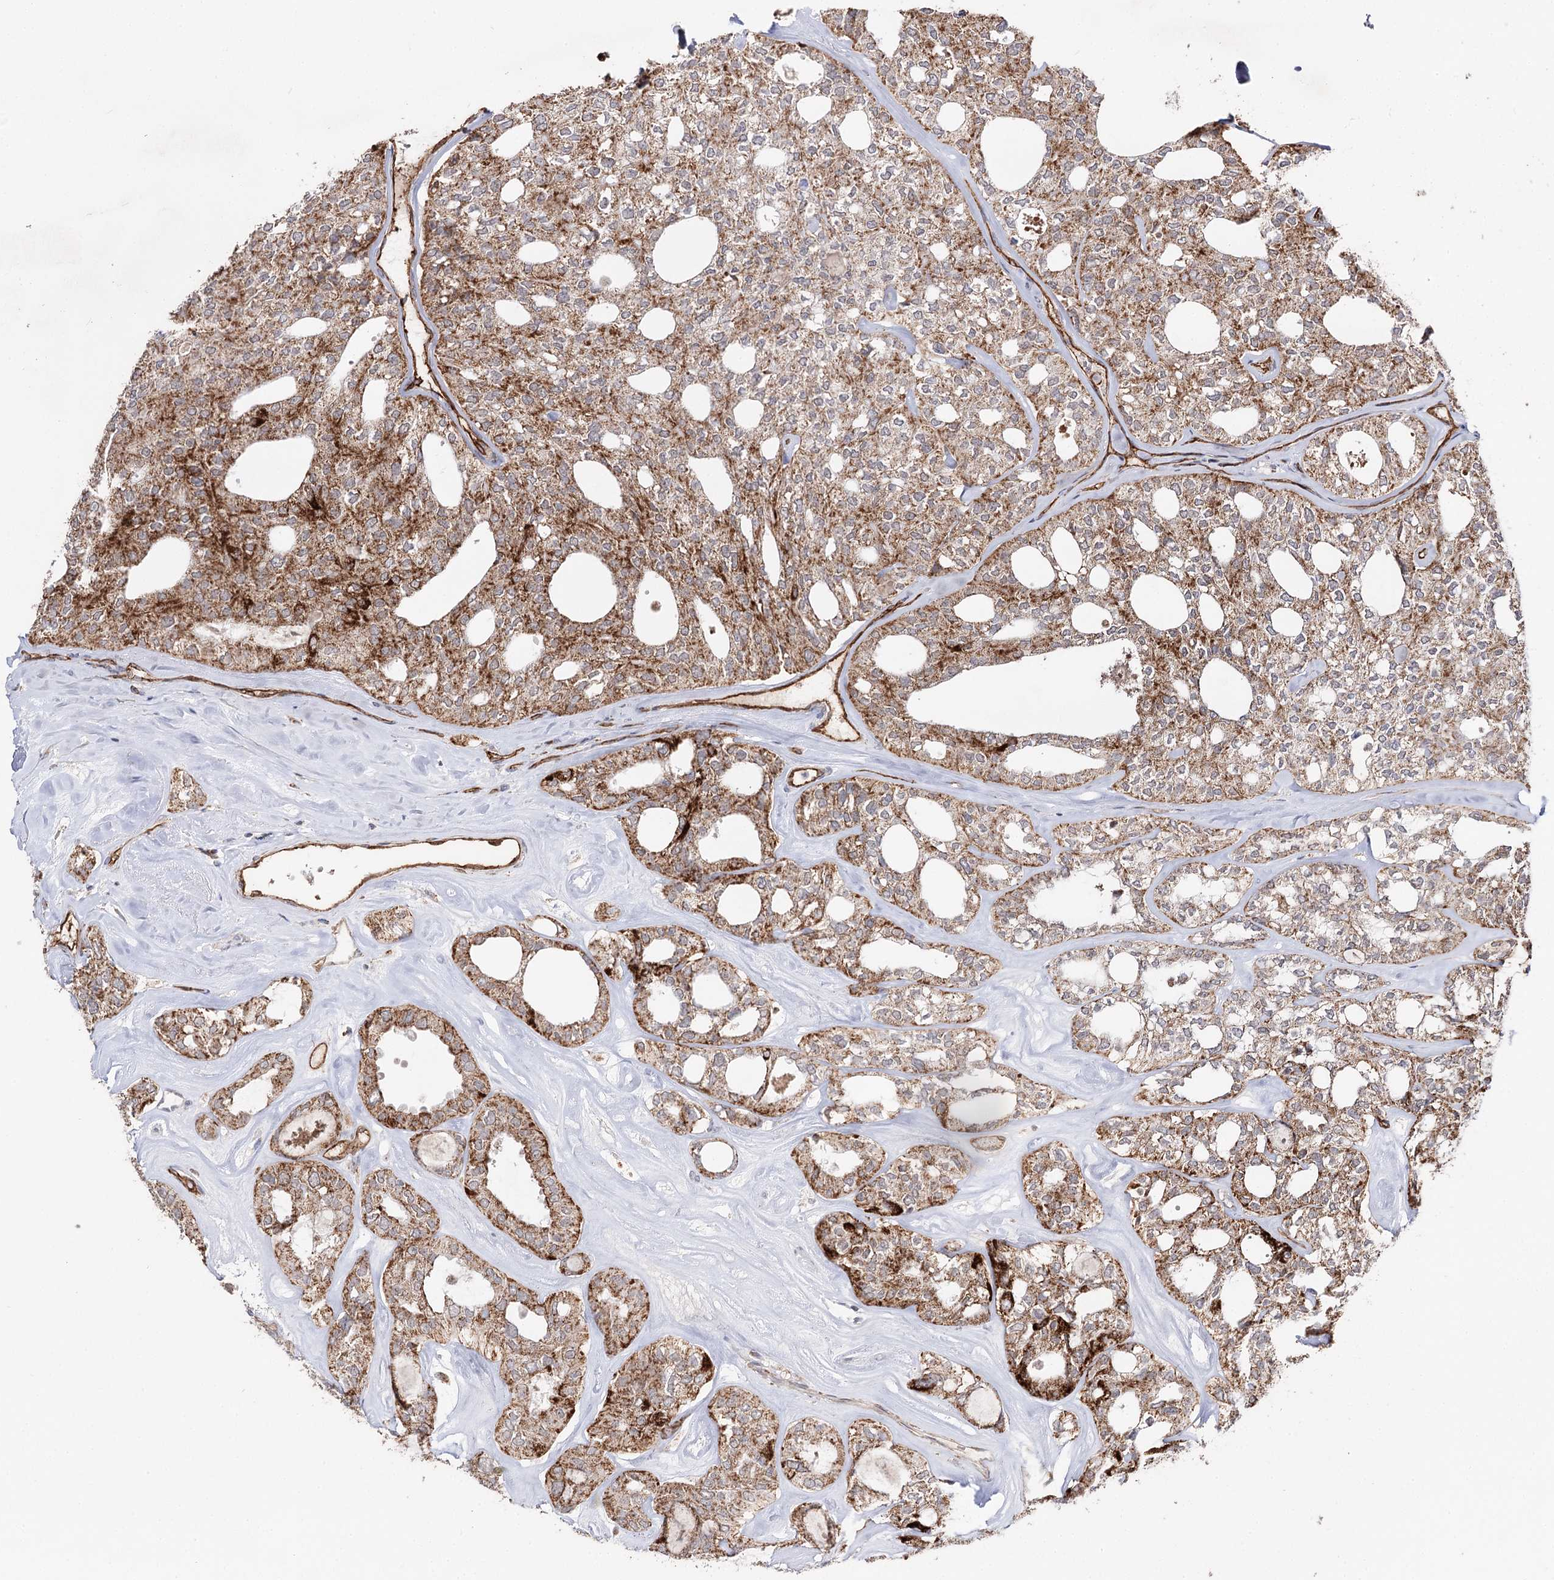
{"staining": {"intensity": "moderate", "quantity": ">75%", "location": "cytoplasmic/membranous"}, "tissue": "thyroid cancer", "cell_type": "Tumor cells", "image_type": "cancer", "snomed": [{"axis": "morphology", "description": "Follicular adenoma carcinoma, NOS"}, {"axis": "topography", "description": "Thyroid gland"}], "caption": "This is an image of IHC staining of thyroid follicular adenoma carcinoma, which shows moderate expression in the cytoplasmic/membranous of tumor cells.", "gene": "CBR4", "patient": {"sex": "male", "age": 75}}